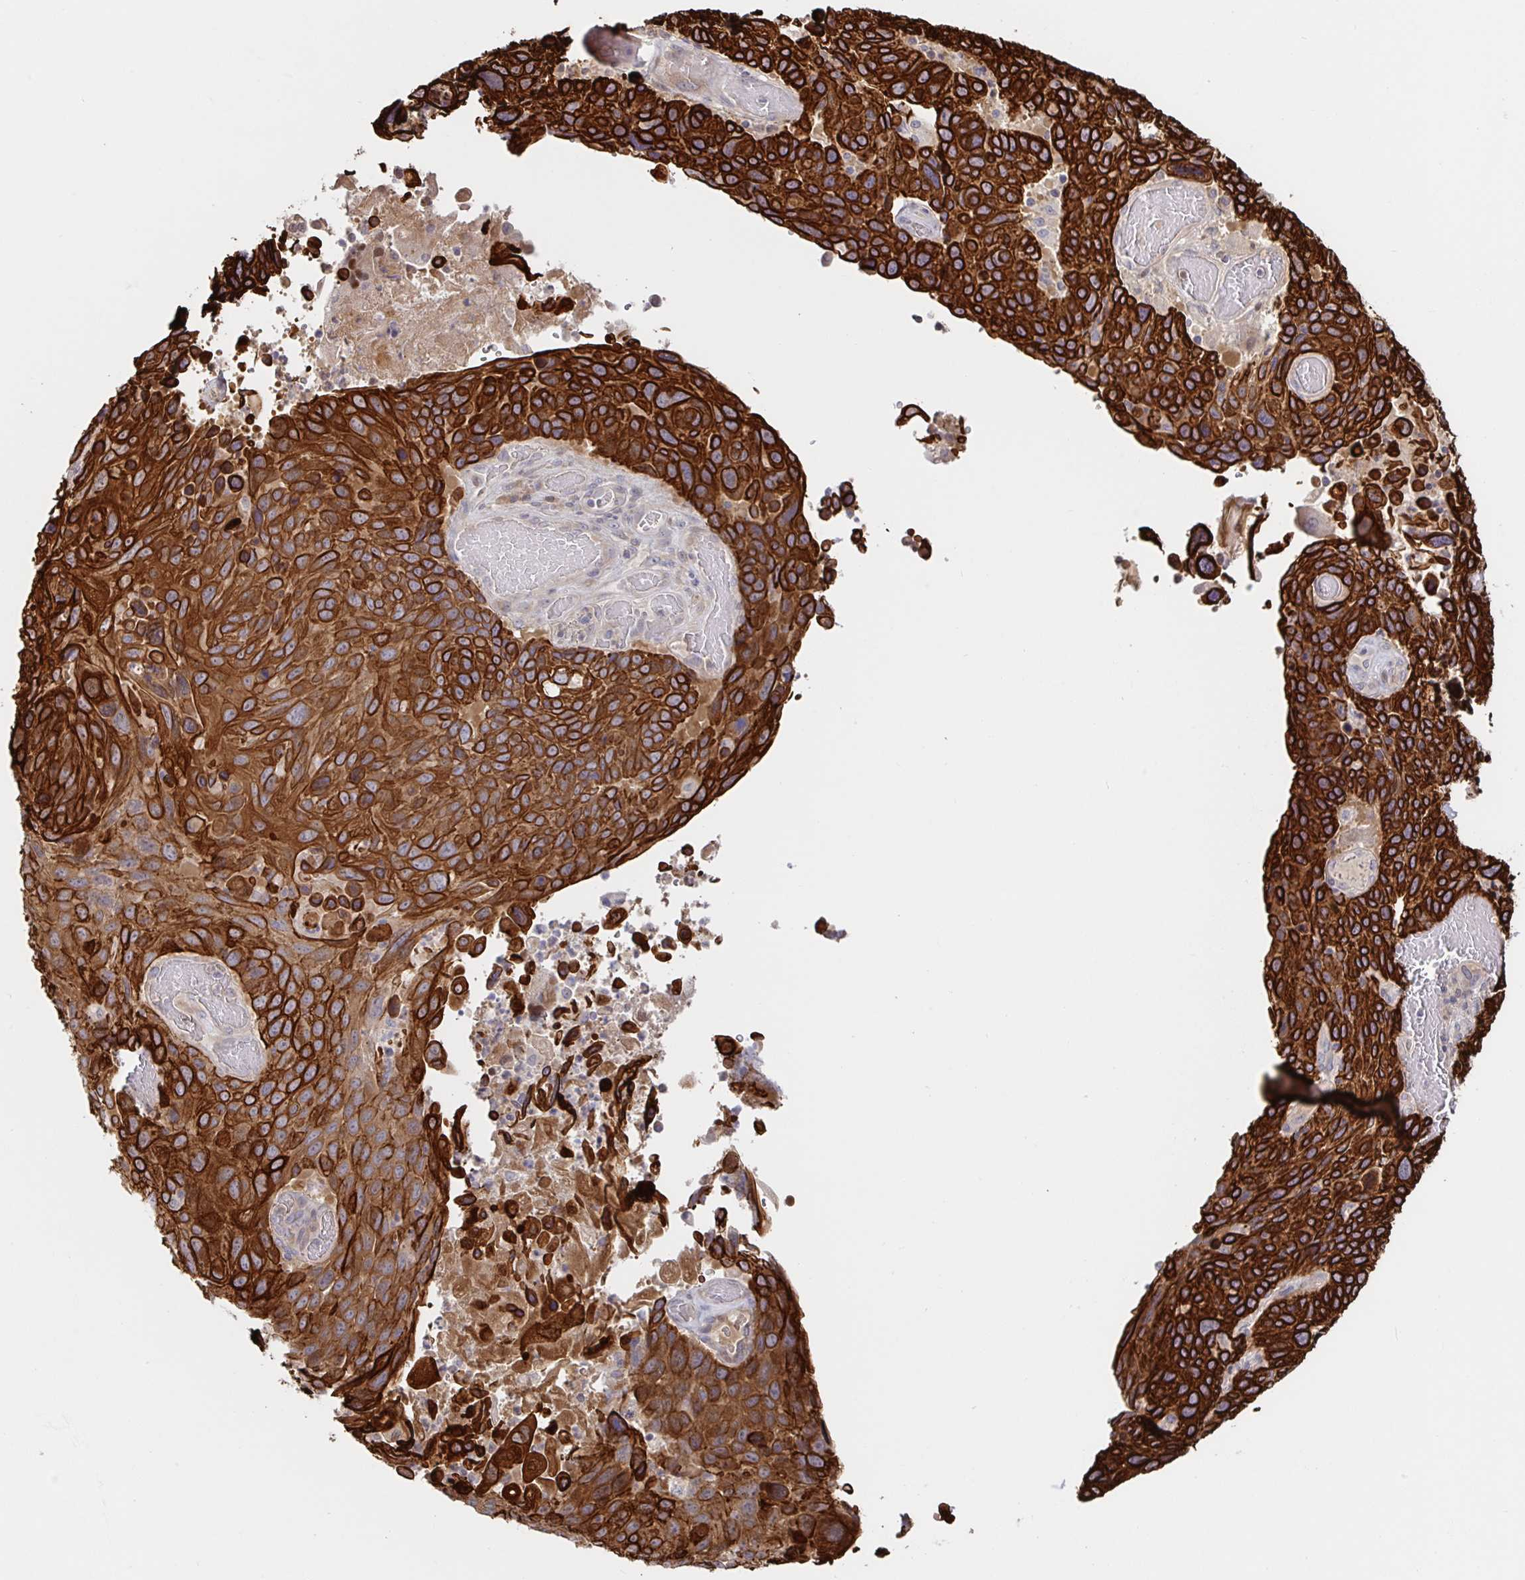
{"staining": {"intensity": "strong", "quantity": ">75%", "location": "cytoplasmic/membranous"}, "tissue": "lung cancer", "cell_type": "Tumor cells", "image_type": "cancer", "snomed": [{"axis": "morphology", "description": "Squamous cell carcinoma, NOS"}, {"axis": "topography", "description": "Lung"}], "caption": "Strong cytoplasmic/membranous protein positivity is appreciated in about >75% of tumor cells in lung squamous cell carcinoma.", "gene": "AACS", "patient": {"sex": "male", "age": 68}}